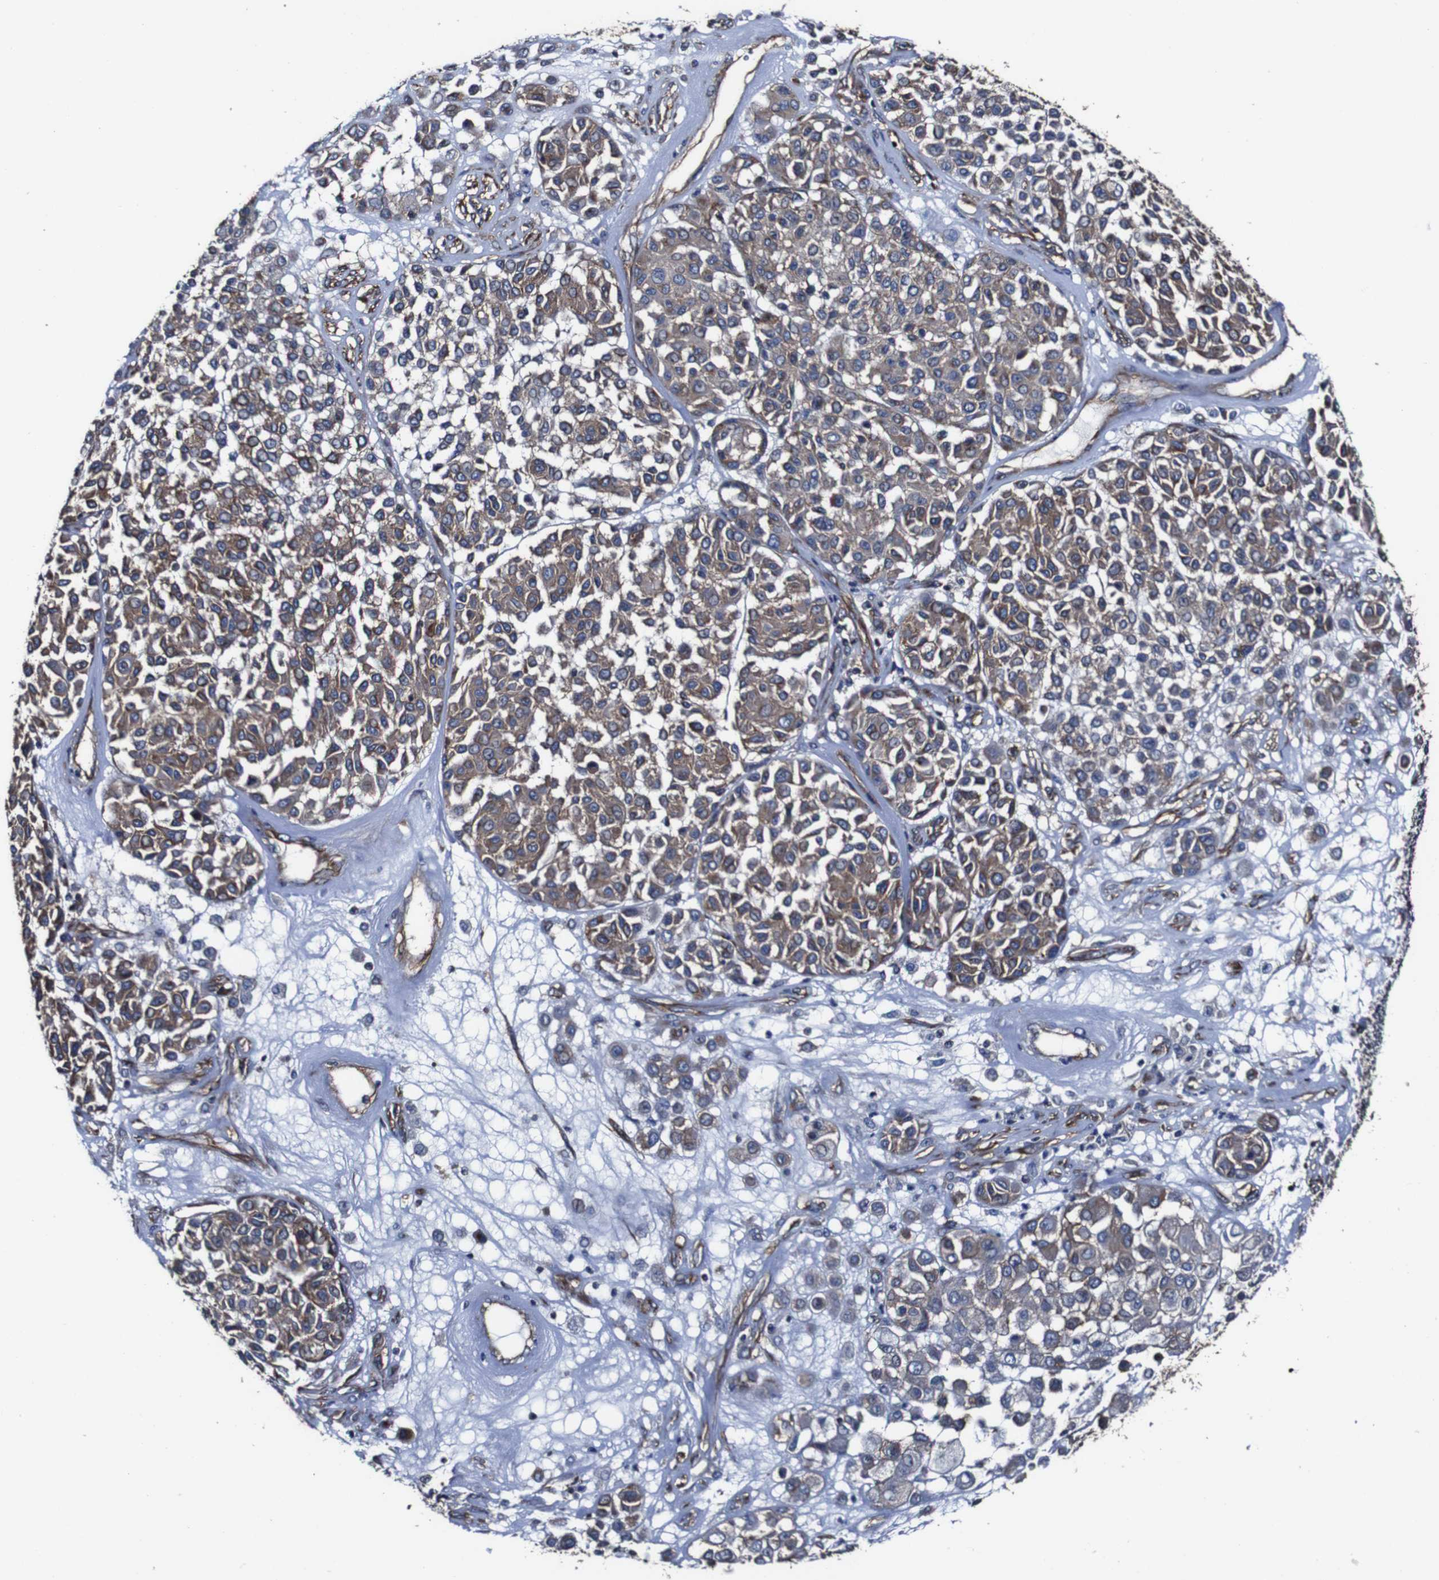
{"staining": {"intensity": "moderate", "quantity": ">75%", "location": "cytoplasmic/membranous"}, "tissue": "melanoma", "cell_type": "Tumor cells", "image_type": "cancer", "snomed": [{"axis": "morphology", "description": "Malignant melanoma, Metastatic site"}, {"axis": "topography", "description": "Soft tissue"}], "caption": "This micrograph reveals immunohistochemistry staining of malignant melanoma (metastatic site), with medium moderate cytoplasmic/membranous expression in approximately >75% of tumor cells.", "gene": "CSF1R", "patient": {"sex": "male", "age": 41}}